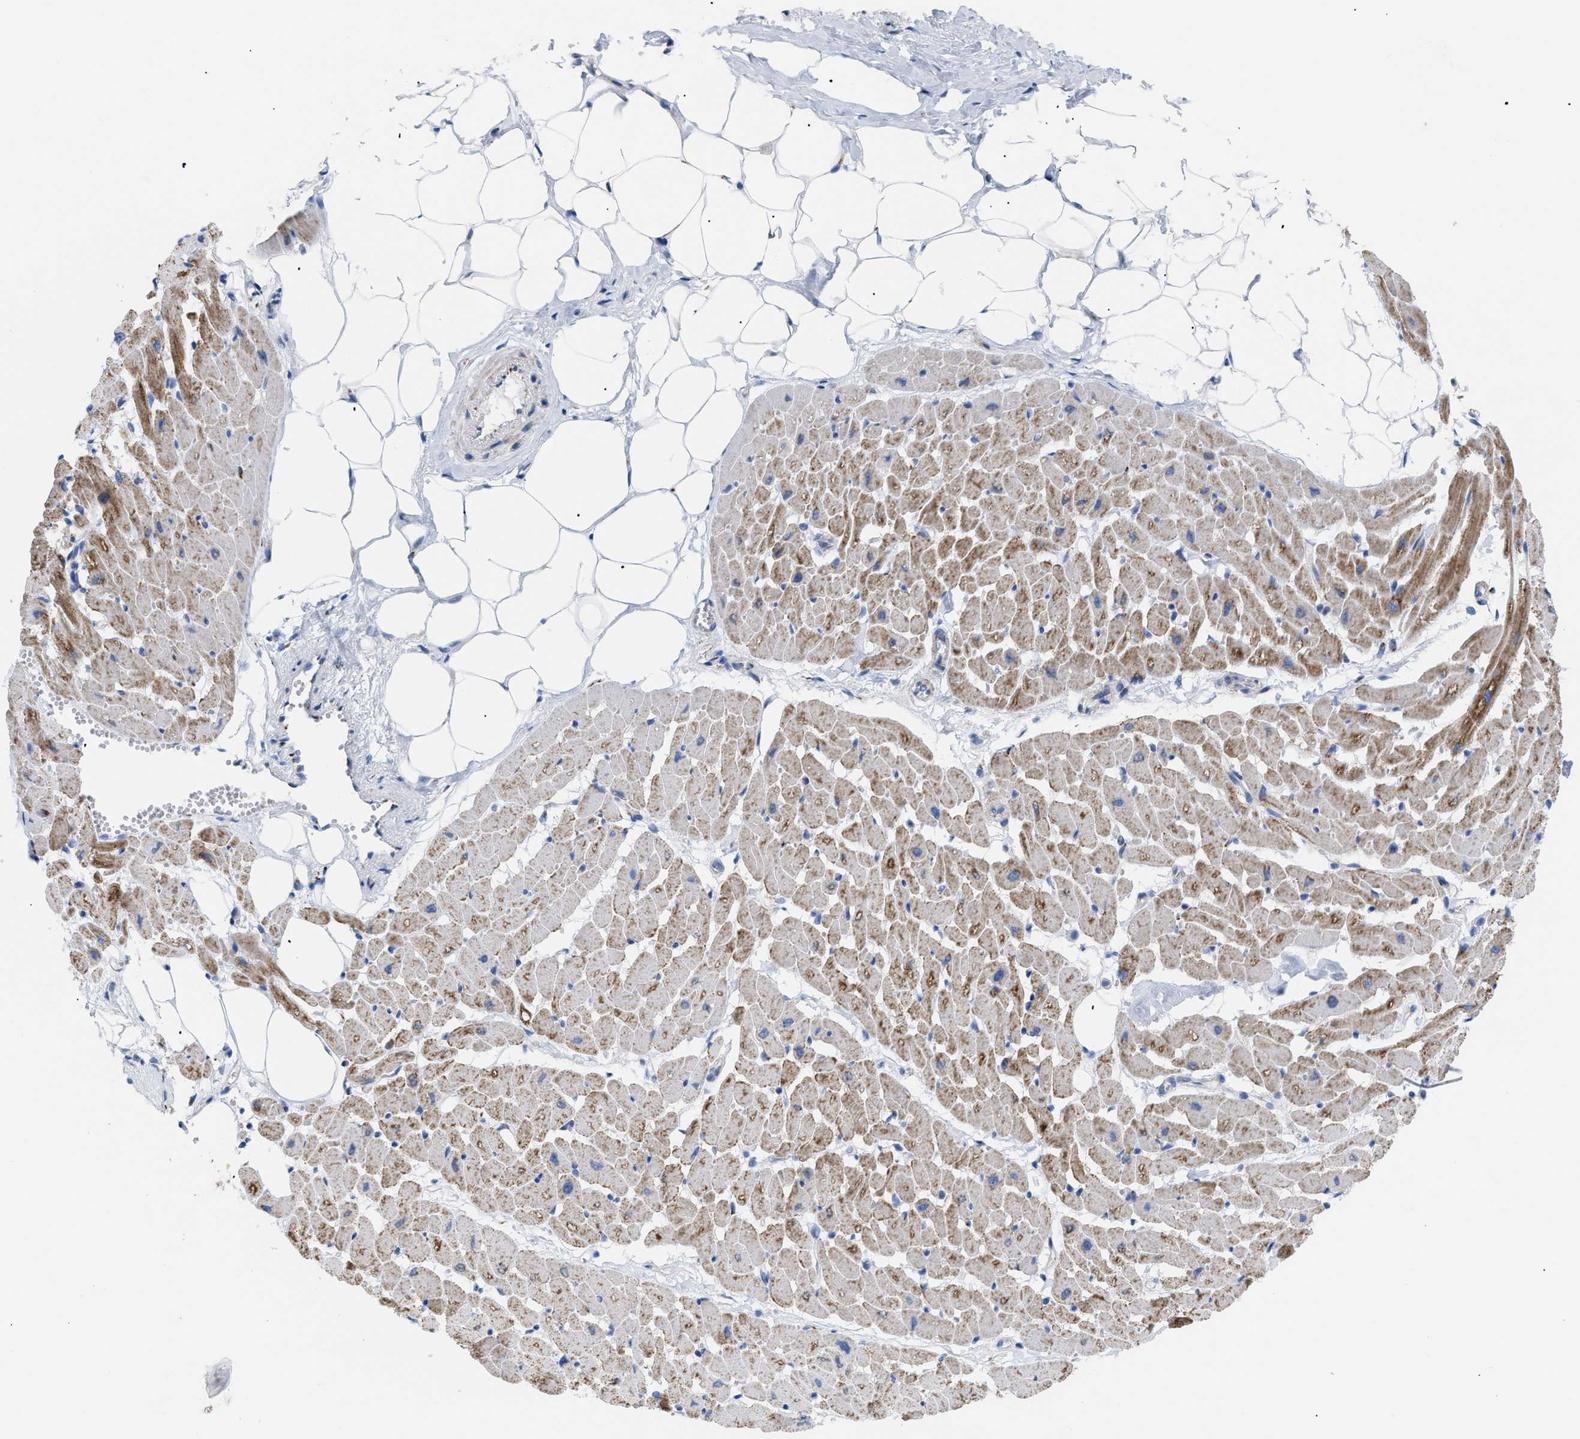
{"staining": {"intensity": "moderate", "quantity": ">75%", "location": "cytoplasmic/membranous"}, "tissue": "heart muscle", "cell_type": "Cardiomyocytes", "image_type": "normal", "snomed": [{"axis": "morphology", "description": "Normal tissue, NOS"}, {"axis": "topography", "description": "Heart"}], "caption": "A brown stain shows moderate cytoplasmic/membranous staining of a protein in cardiomyocytes of unremarkable human heart muscle.", "gene": "TMEM17", "patient": {"sex": "female", "age": 19}}